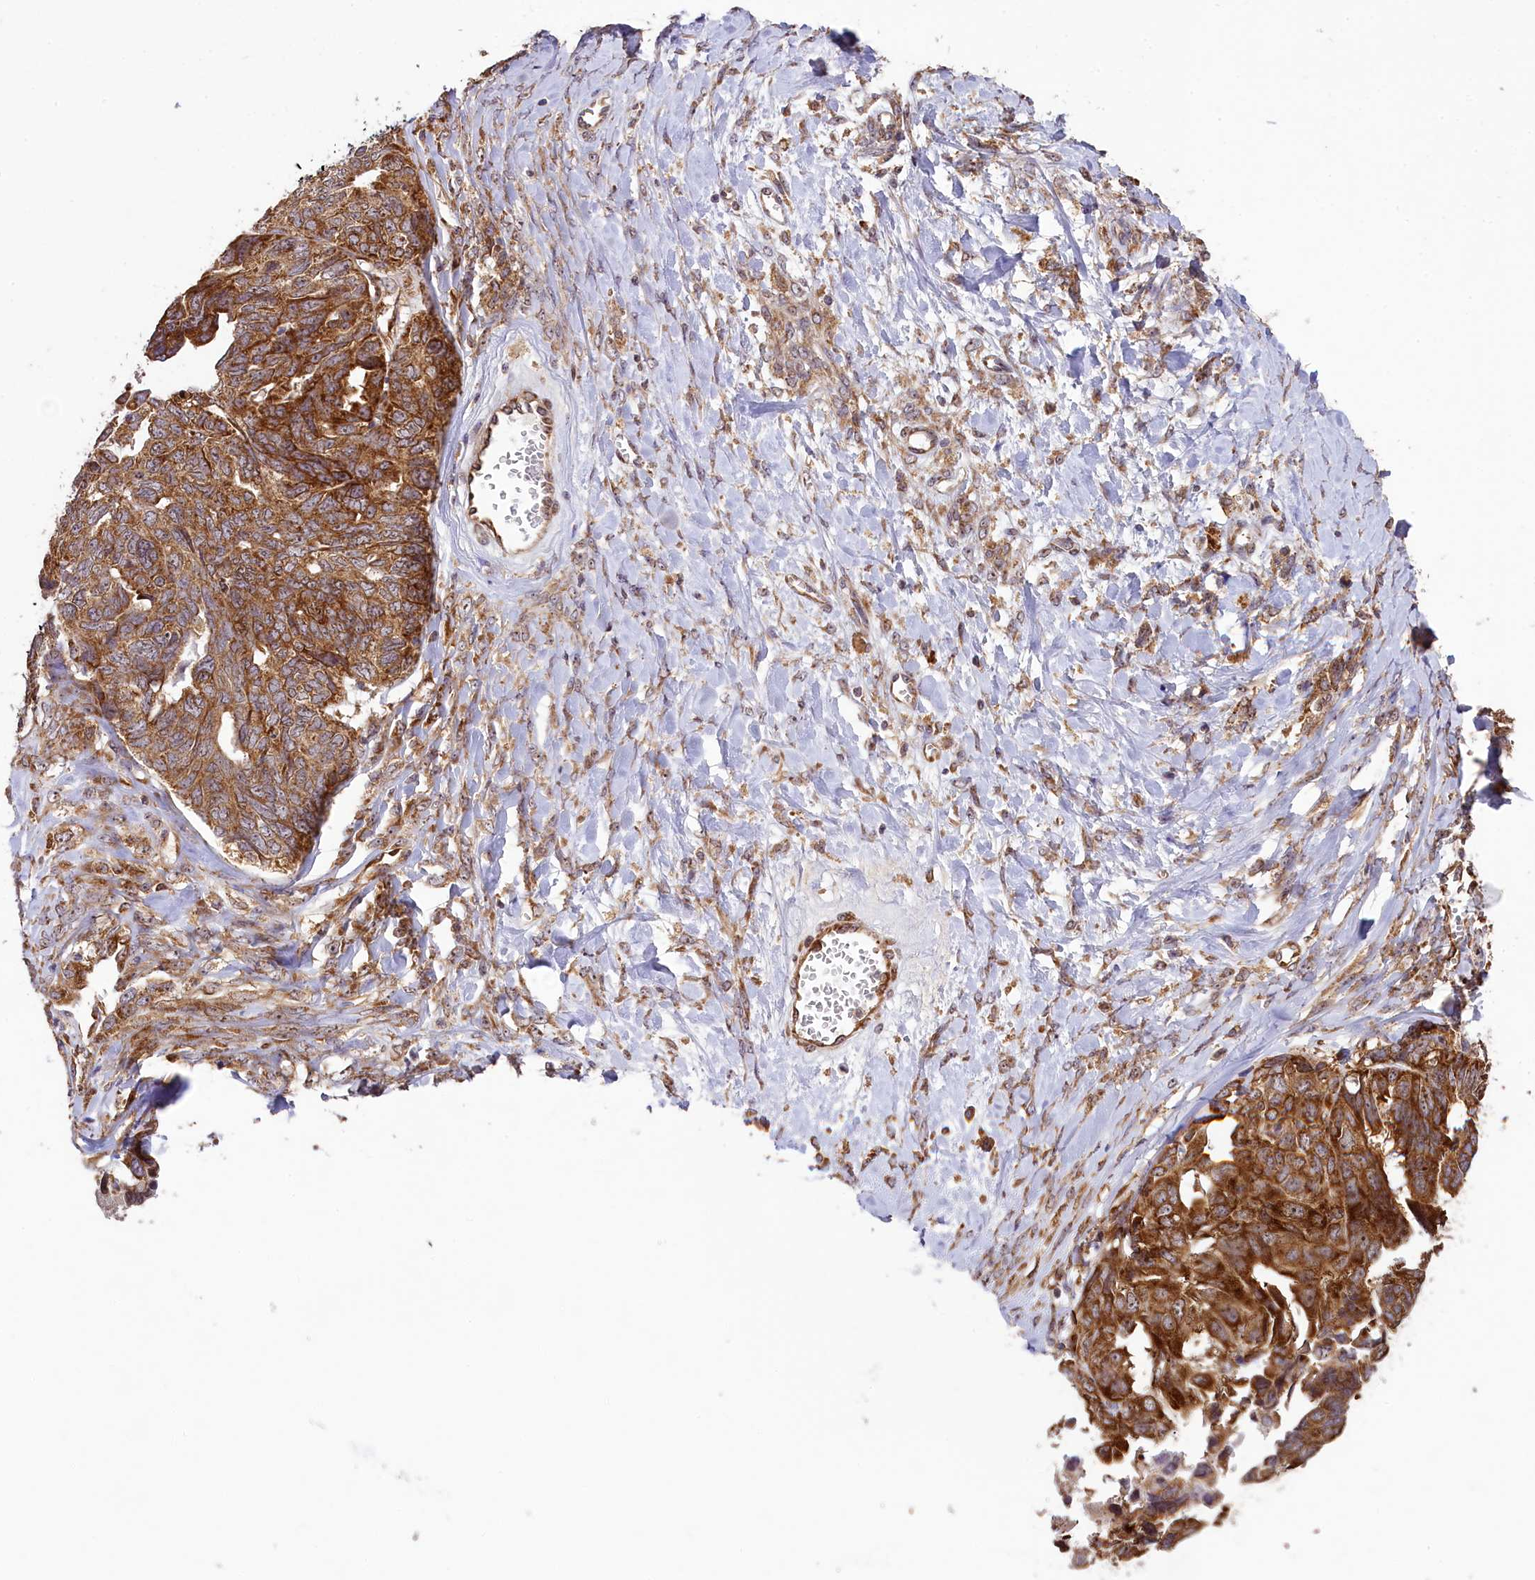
{"staining": {"intensity": "strong", "quantity": ">75%", "location": "cytoplasmic/membranous"}, "tissue": "ovarian cancer", "cell_type": "Tumor cells", "image_type": "cancer", "snomed": [{"axis": "morphology", "description": "Cystadenocarcinoma, serous, NOS"}, {"axis": "topography", "description": "Ovary"}], "caption": "Protein staining reveals strong cytoplasmic/membranous positivity in about >75% of tumor cells in ovarian serous cystadenocarcinoma.", "gene": "LARP4", "patient": {"sex": "female", "age": 79}}